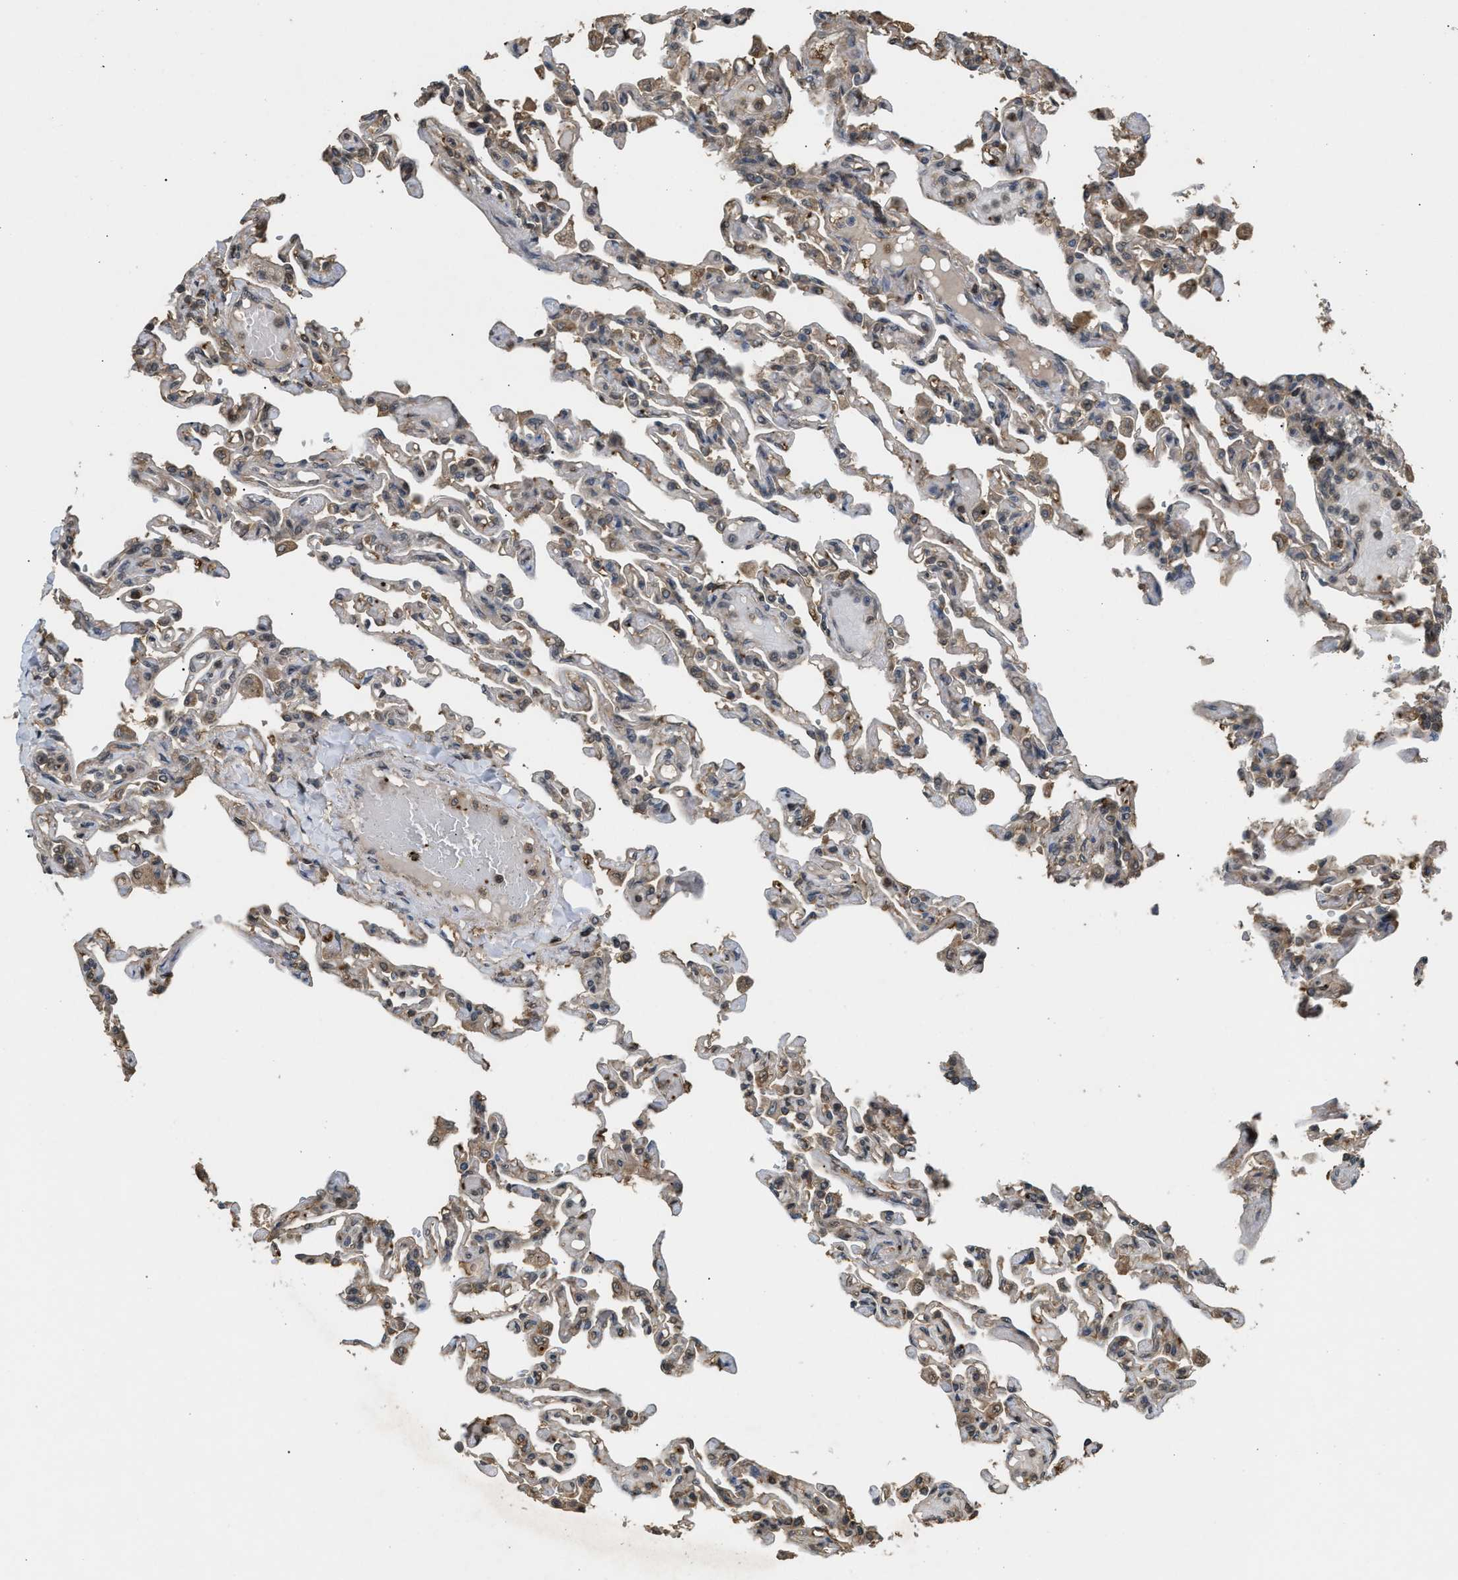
{"staining": {"intensity": "weak", "quantity": ">75%", "location": "cytoplasmic/membranous"}, "tissue": "lung", "cell_type": "Alveolar cells", "image_type": "normal", "snomed": [{"axis": "morphology", "description": "Normal tissue, NOS"}, {"axis": "topography", "description": "Lung"}], "caption": "Protein staining reveals weak cytoplasmic/membranous expression in about >75% of alveolar cells in normal lung.", "gene": "ARHGDIA", "patient": {"sex": "male", "age": 21}}